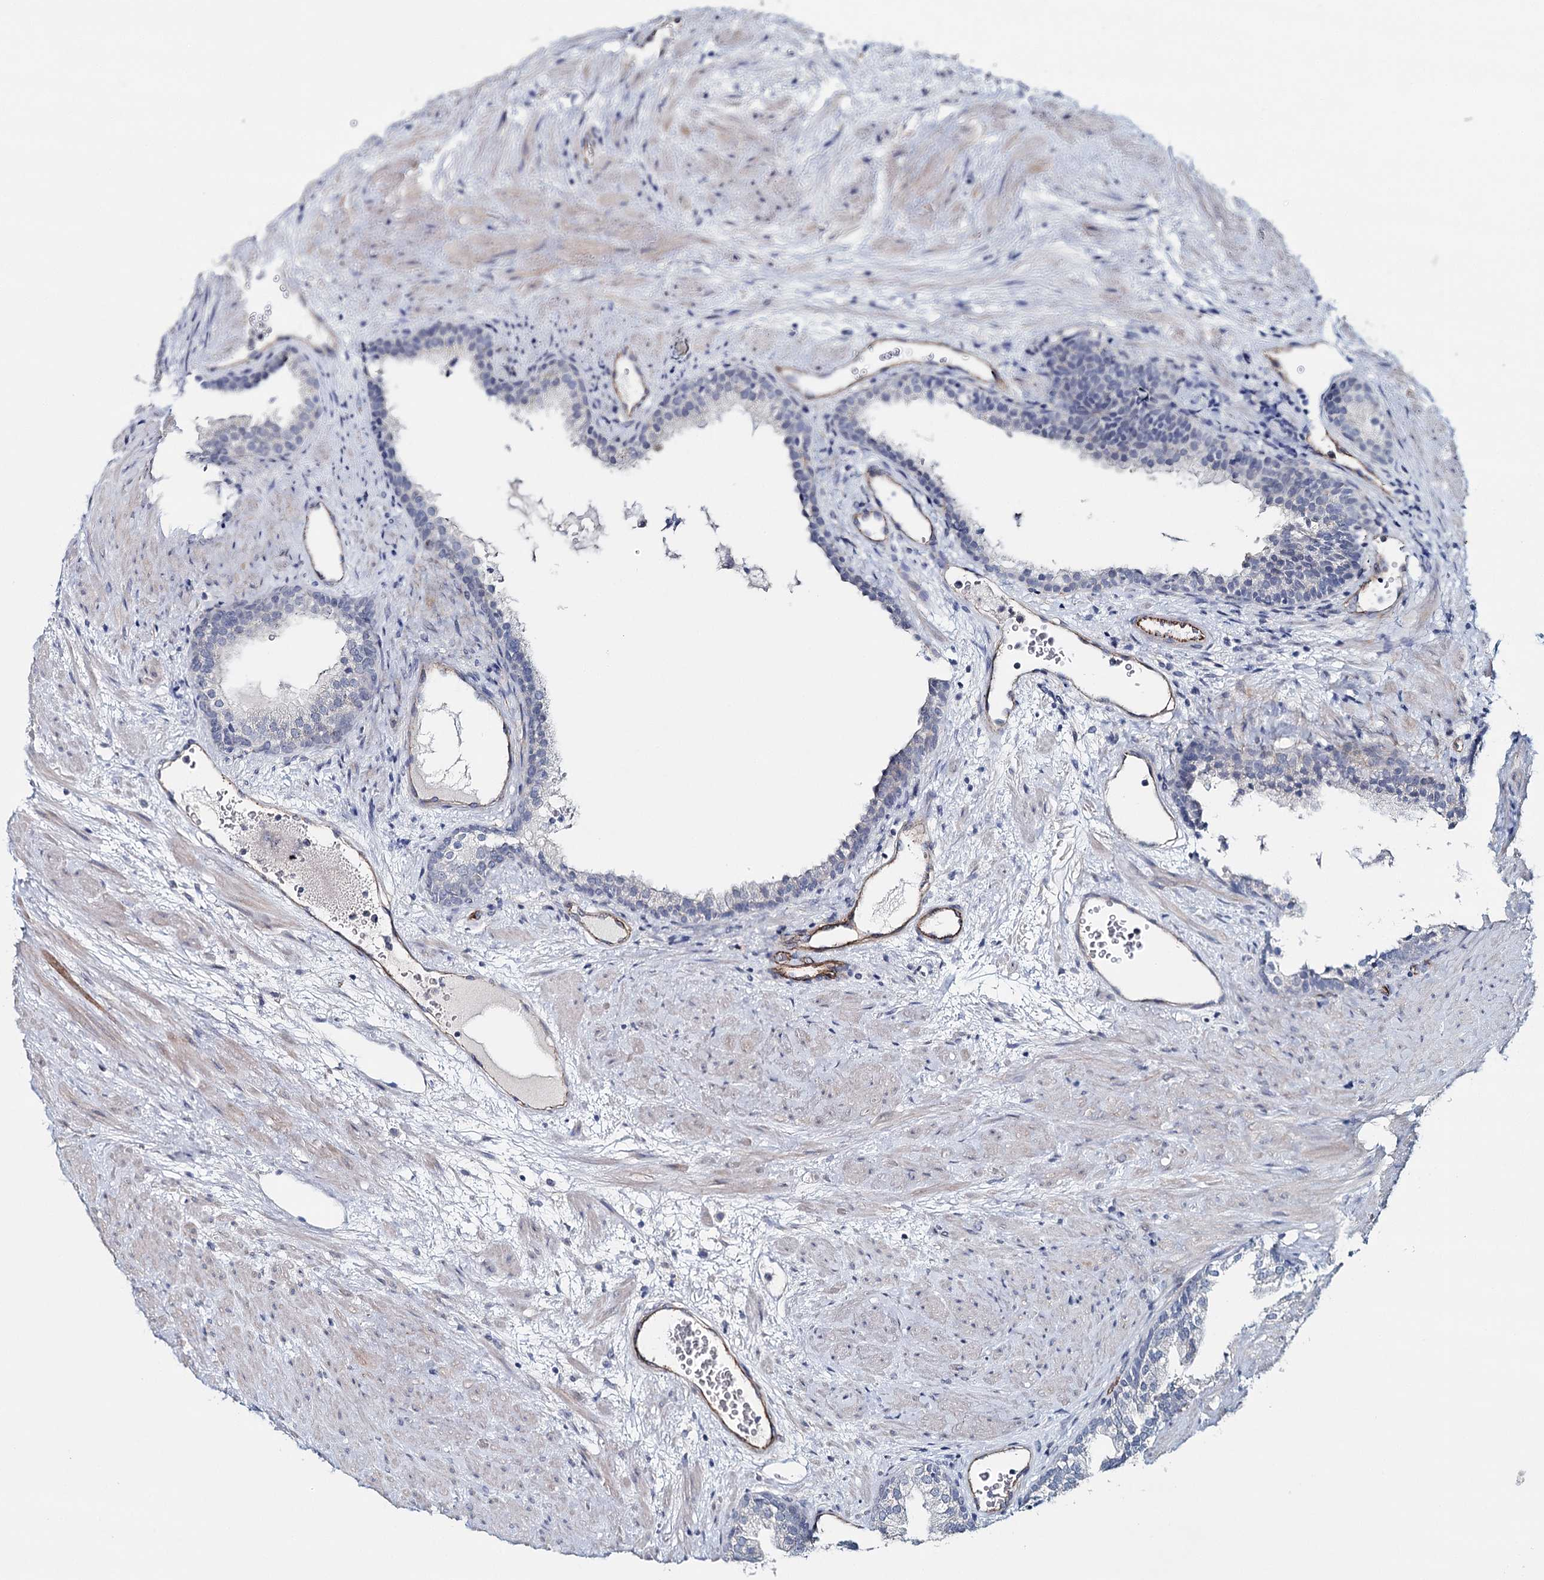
{"staining": {"intensity": "negative", "quantity": "none", "location": "none"}, "tissue": "prostate", "cell_type": "Glandular cells", "image_type": "normal", "snomed": [{"axis": "morphology", "description": "Normal tissue, NOS"}, {"axis": "topography", "description": "Prostate"}], "caption": "Immunohistochemistry (IHC) histopathology image of normal human prostate stained for a protein (brown), which exhibits no staining in glandular cells. (Stains: DAB immunohistochemistry with hematoxylin counter stain, Microscopy: brightfield microscopy at high magnification).", "gene": "SYNPO", "patient": {"sex": "male", "age": 76}}